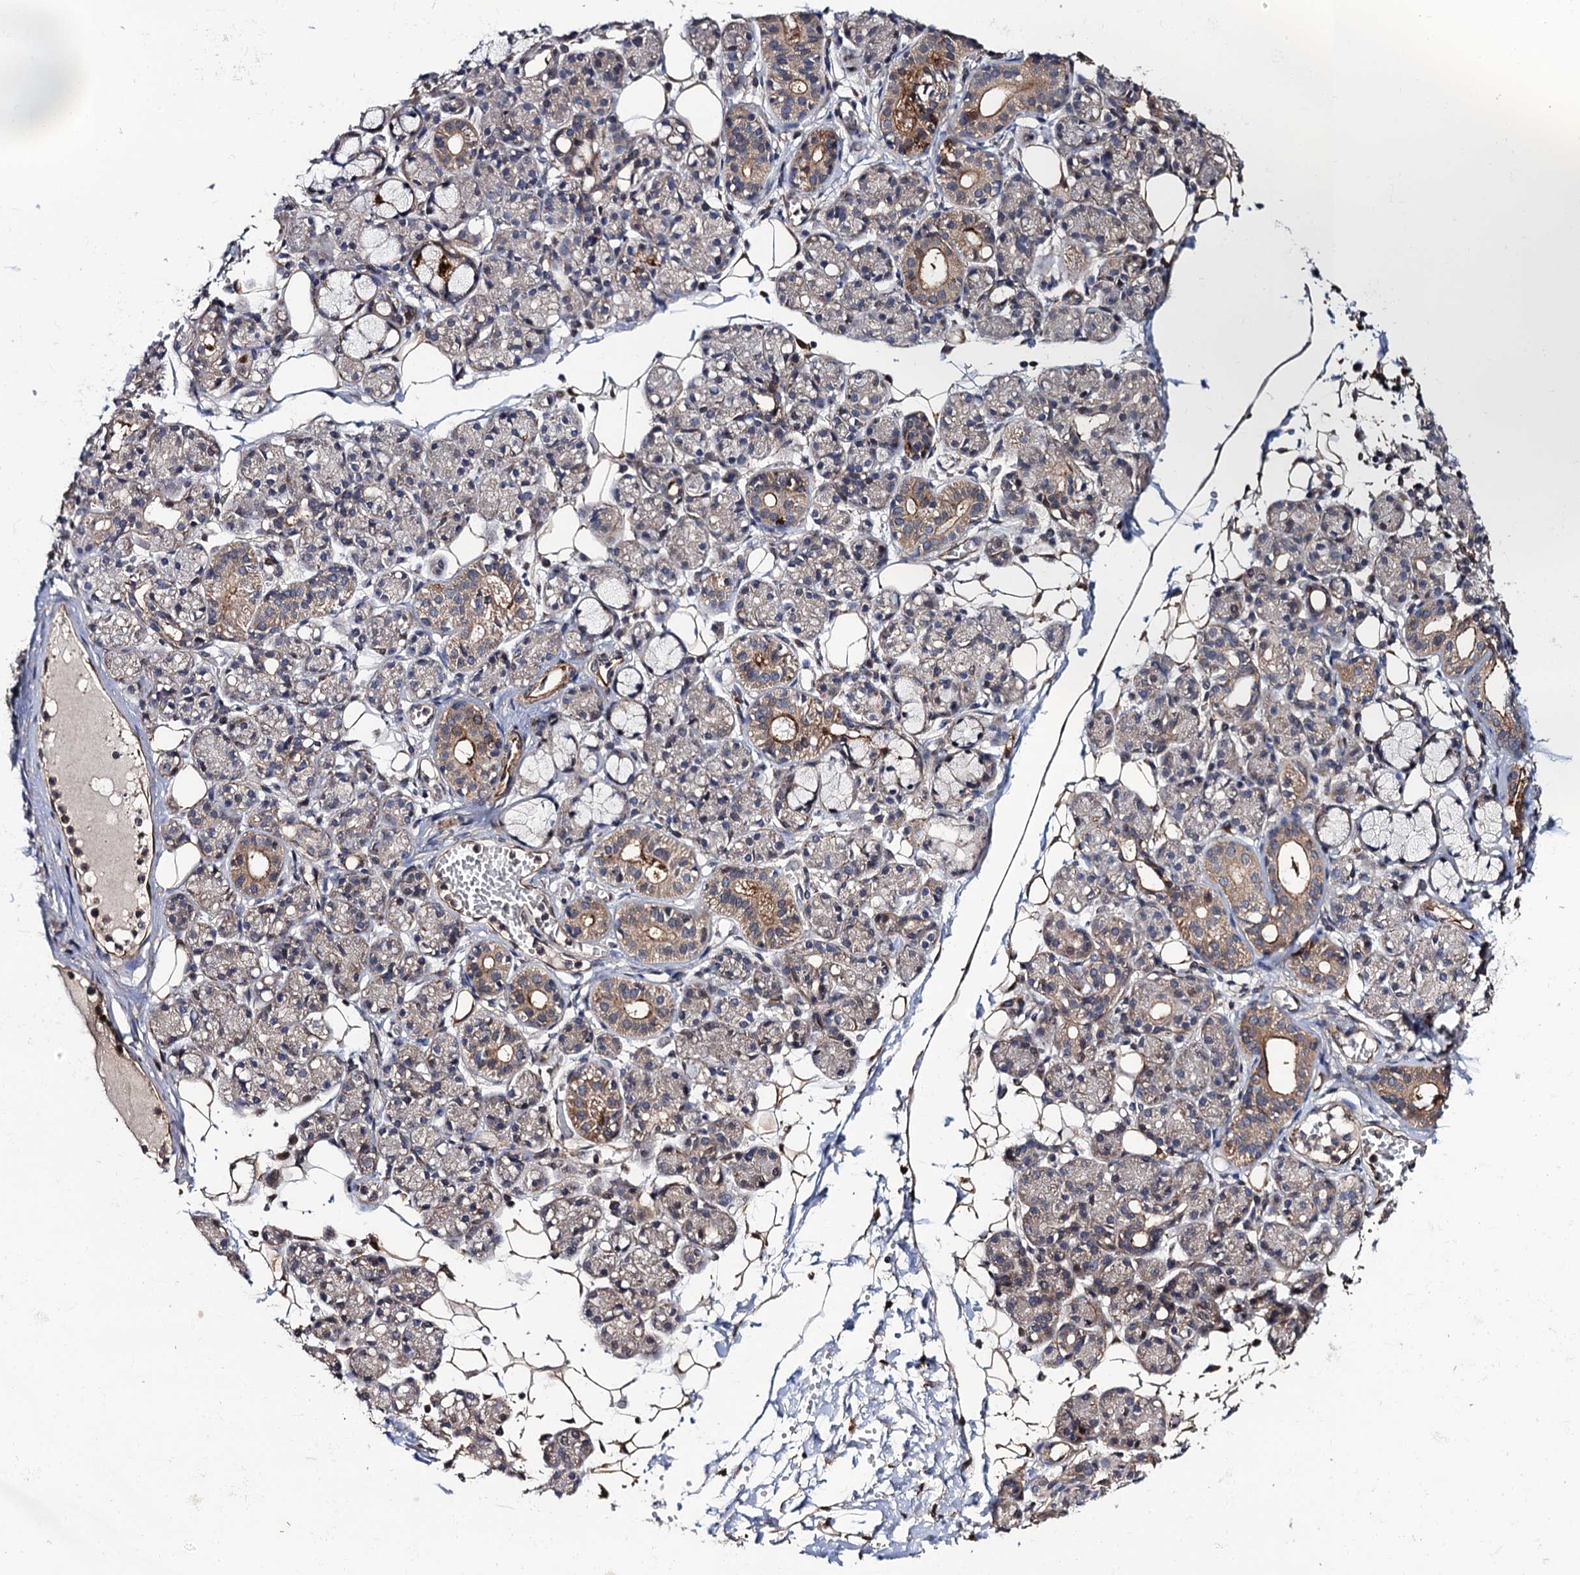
{"staining": {"intensity": "moderate", "quantity": "<25%", "location": "cytoplasmic/membranous"}, "tissue": "salivary gland", "cell_type": "Glandular cells", "image_type": "normal", "snomed": [{"axis": "morphology", "description": "Normal tissue, NOS"}, {"axis": "topography", "description": "Salivary gland"}], "caption": "DAB (3,3'-diaminobenzidine) immunohistochemical staining of benign salivary gland demonstrates moderate cytoplasmic/membranous protein staining in approximately <25% of glandular cells. The staining was performed using DAB (3,3'-diaminobenzidine) to visualize the protein expression in brown, while the nuclei were stained in blue with hematoxylin (Magnification: 20x).", "gene": "FSIP1", "patient": {"sex": "male", "age": 63}}